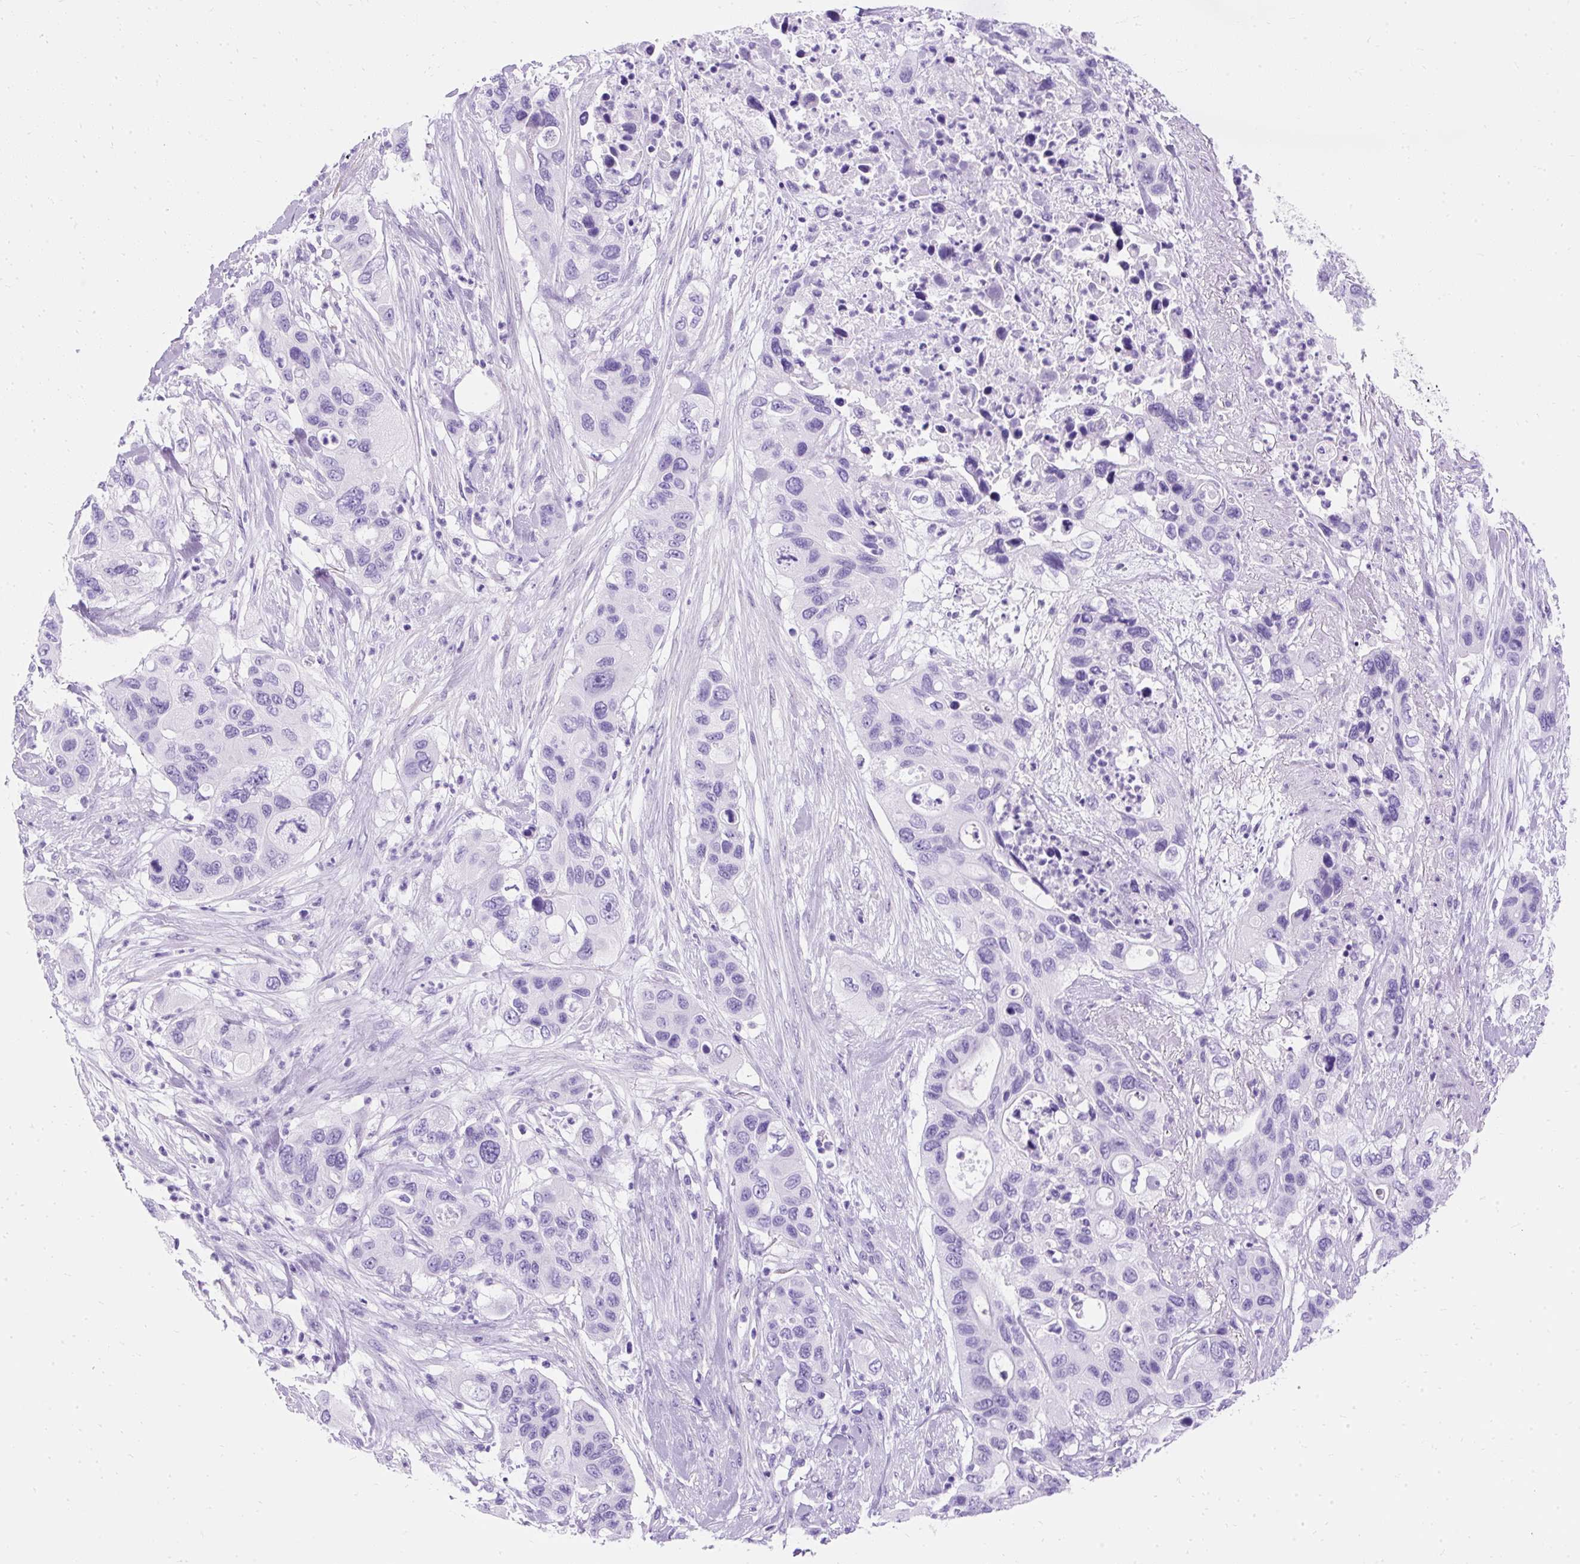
{"staining": {"intensity": "negative", "quantity": "none", "location": "none"}, "tissue": "pancreatic cancer", "cell_type": "Tumor cells", "image_type": "cancer", "snomed": [{"axis": "morphology", "description": "Adenocarcinoma, NOS"}, {"axis": "topography", "description": "Pancreas"}], "caption": "There is no significant expression in tumor cells of adenocarcinoma (pancreatic).", "gene": "PVALB", "patient": {"sex": "female", "age": 71}}